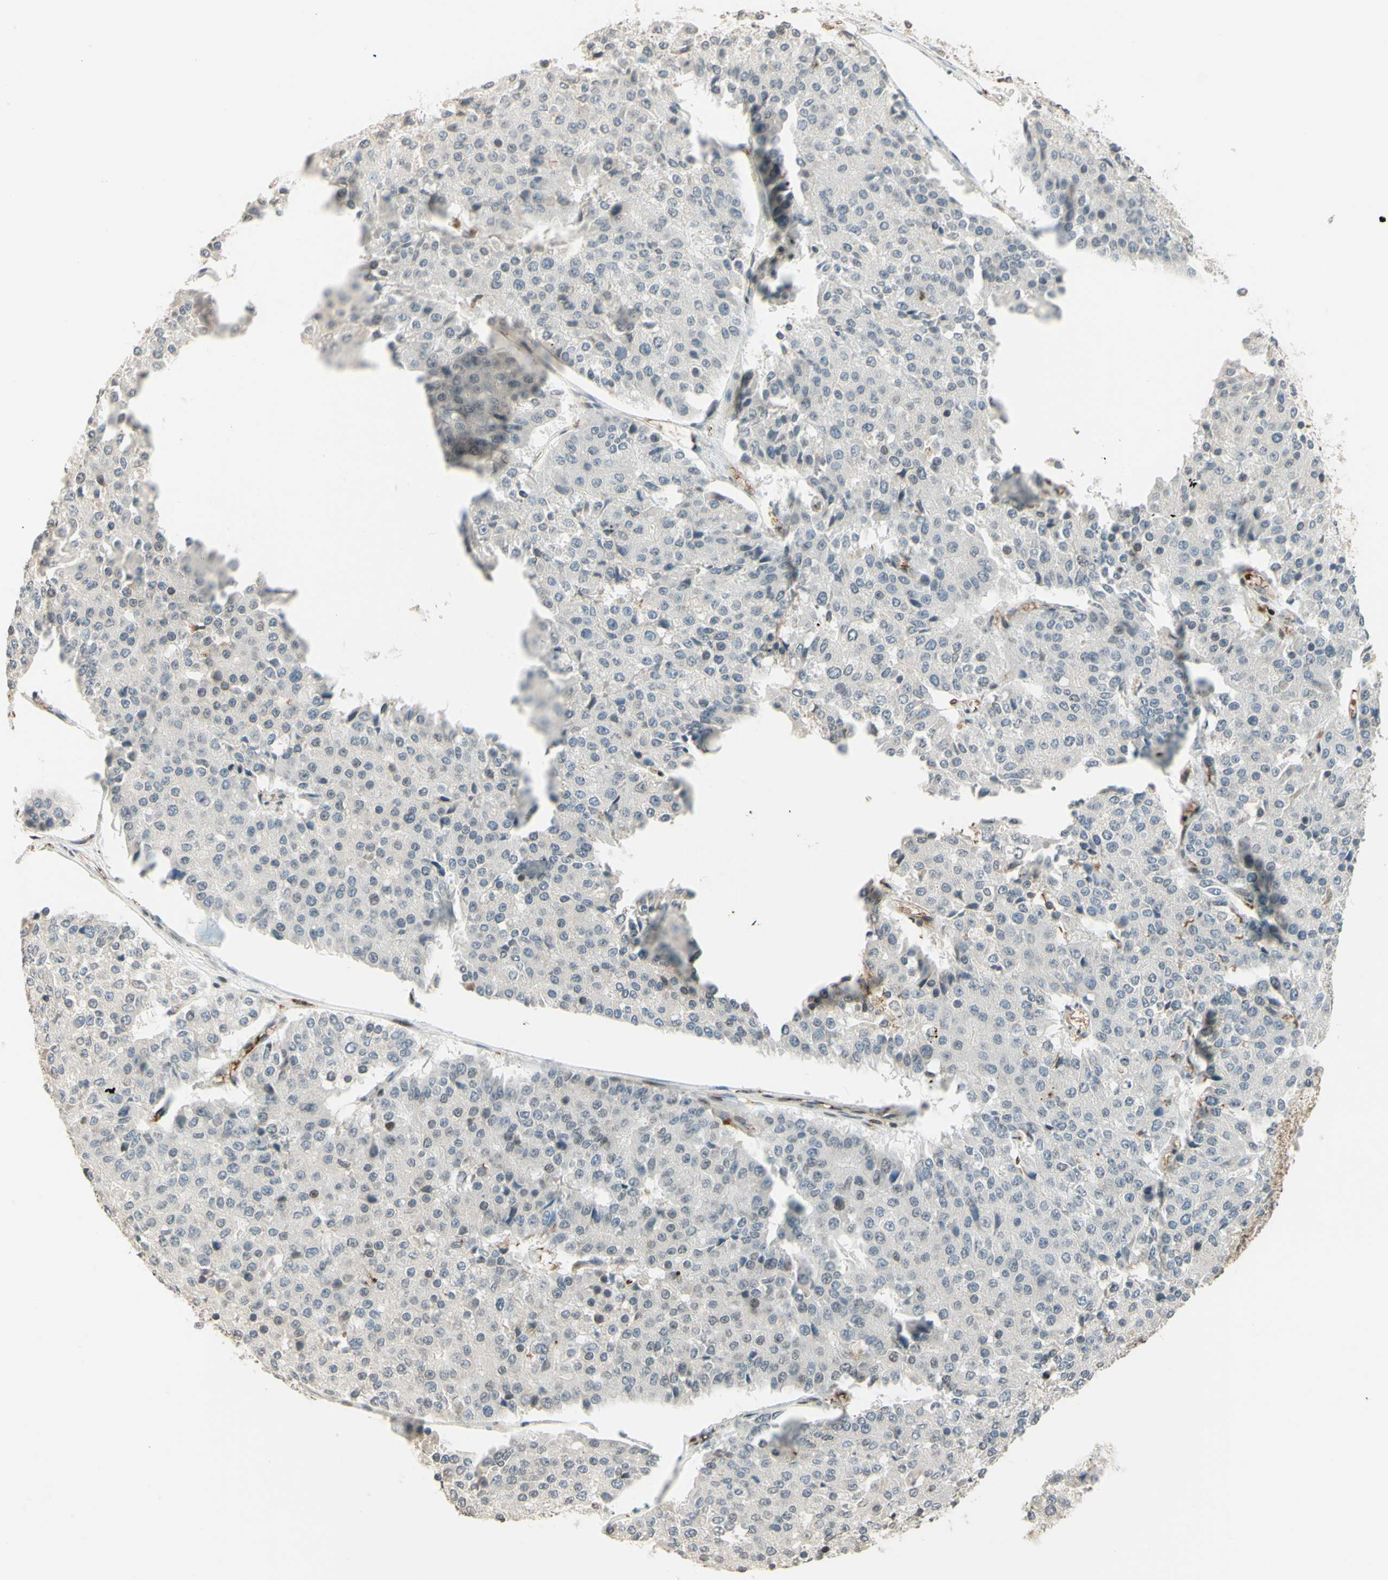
{"staining": {"intensity": "negative", "quantity": "none", "location": "none"}, "tissue": "pancreatic cancer", "cell_type": "Tumor cells", "image_type": "cancer", "snomed": [{"axis": "morphology", "description": "Adenocarcinoma, NOS"}, {"axis": "topography", "description": "Pancreas"}], "caption": "Tumor cells show no significant staining in pancreatic adenocarcinoma.", "gene": "CDKL5", "patient": {"sex": "male", "age": 50}}